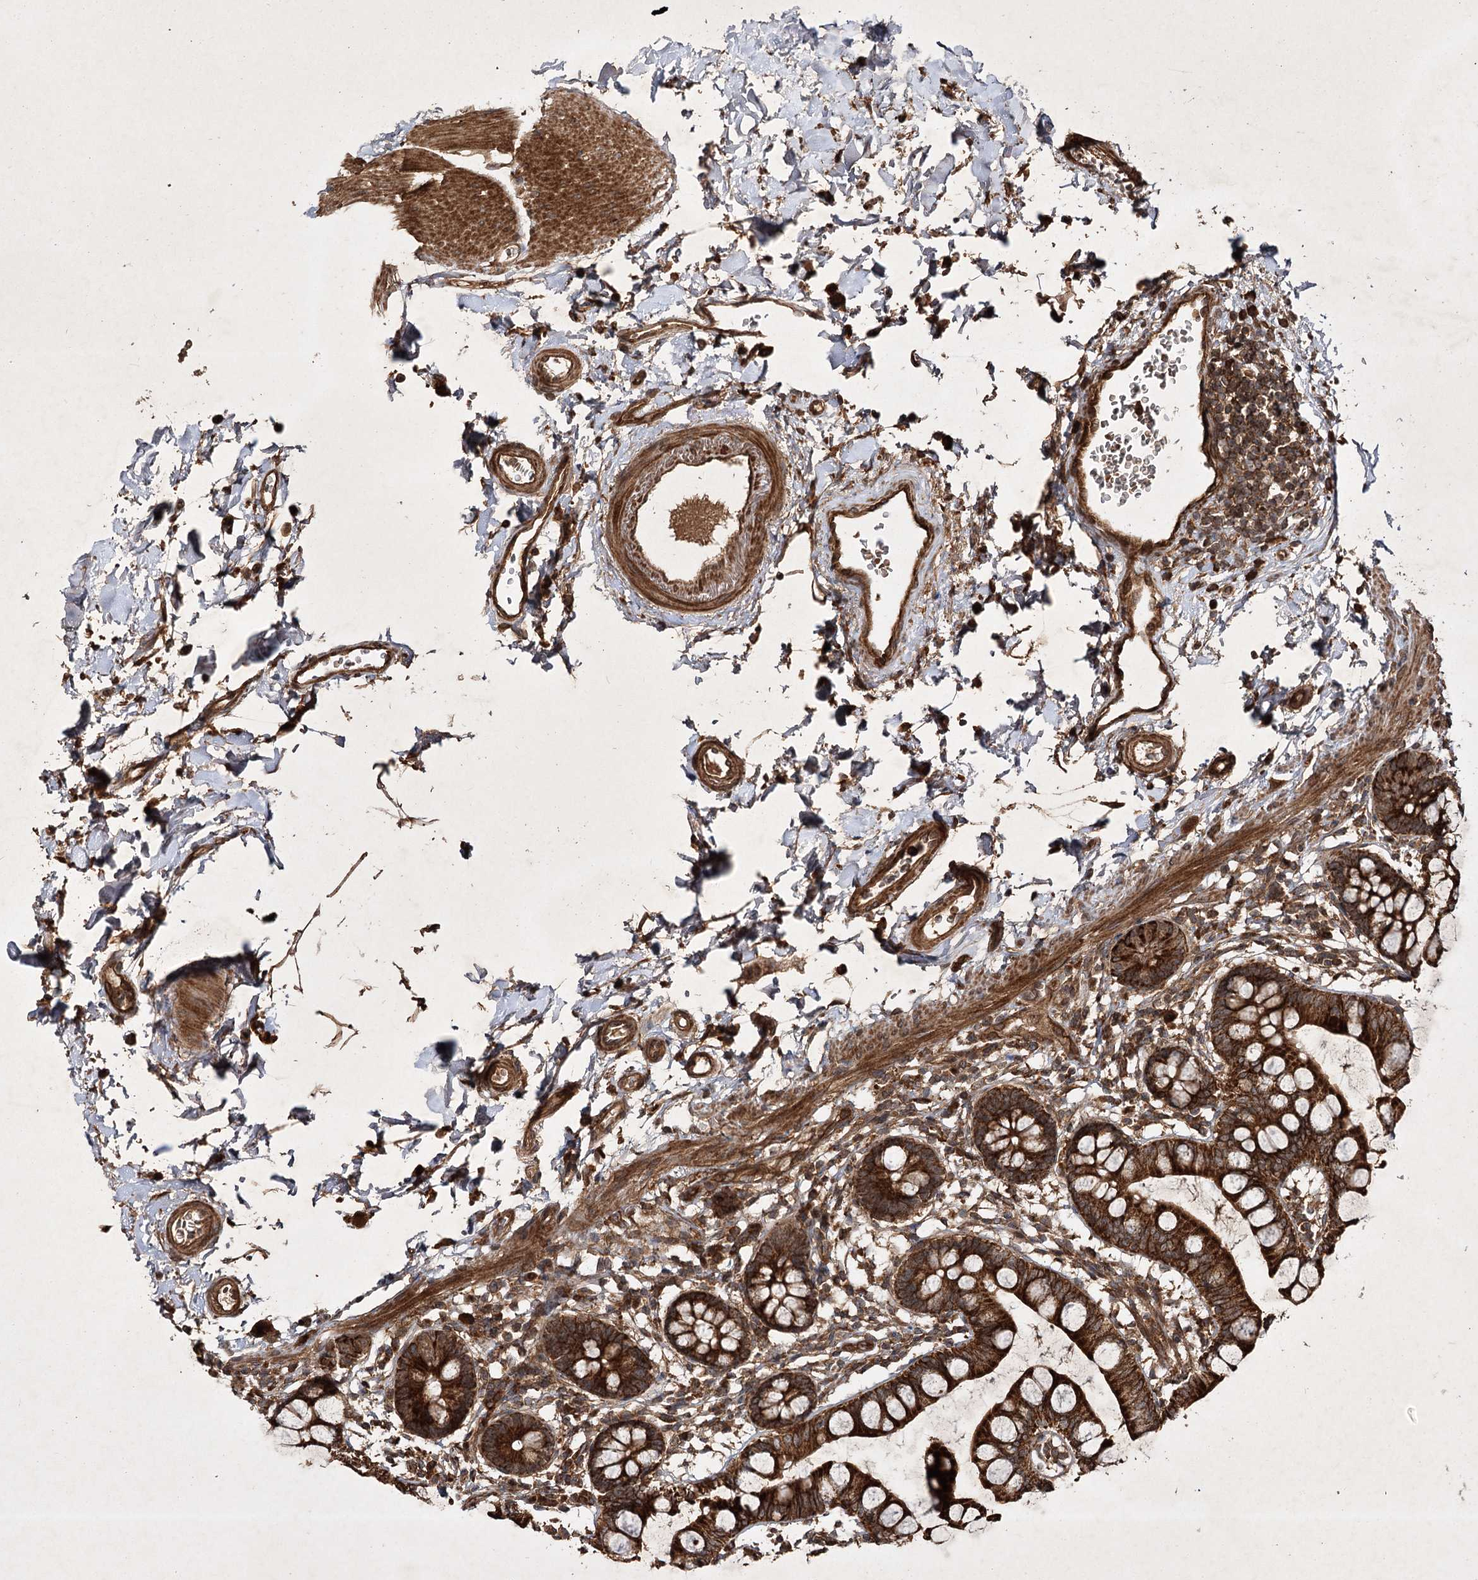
{"staining": {"intensity": "strong", "quantity": ">75%", "location": "cytoplasmic/membranous"}, "tissue": "small intestine", "cell_type": "Glandular cells", "image_type": "normal", "snomed": [{"axis": "morphology", "description": "Normal tissue, NOS"}, {"axis": "topography", "description": "Small intestine"}], "caption": "Glandular cells display high levels of strong cytoplasmic/membranous staining in about >75% of cells in unremarkable human small intestine.", "gene": "DNAJC13", "patient": {"sex": "female", "age": 84}}